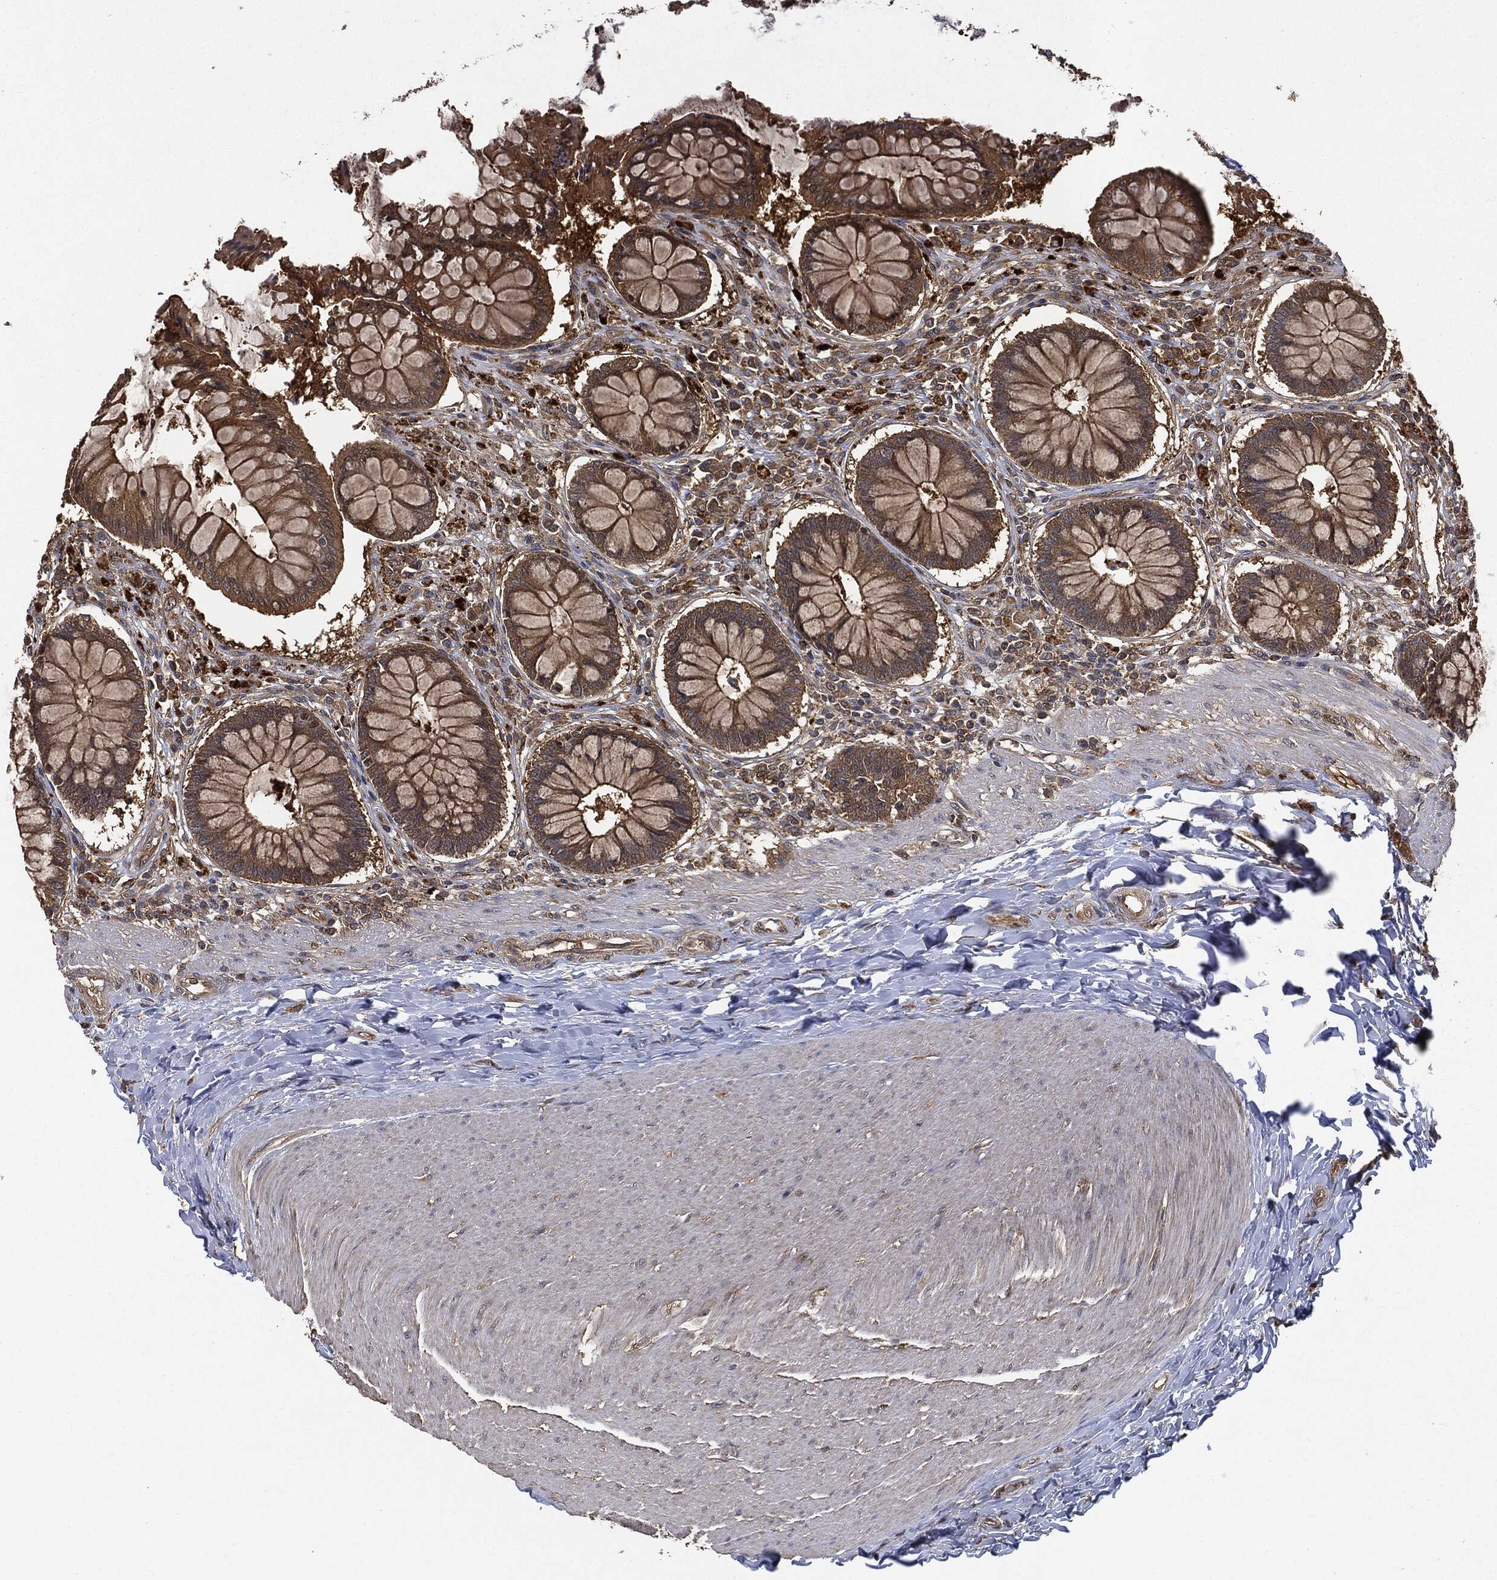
{"staining": {"intensity": "moderate", "quantity": ">75%", "location": "cytoplasmic/membranous"}, "tissue": "rectum", "cell_type": "Glandular cells", "image_type": "normal", "snomed": [{"axis": "morphology", "description": "Normal tissue, NOS"}, {"axis": "topography", "description": "Rectum"}], "caption": "Glandular cells reveal medium levels of moderate cytoplasmic/membranous positivity in approximately >75% of cells in benign human rectum. The staining is performed using DAB brown chromogen to label protein expression. The nuclei are counter-stained blue using hematoxylin.", "gene": "BRAF", "patient": {"sex": "female", "age": 58}}